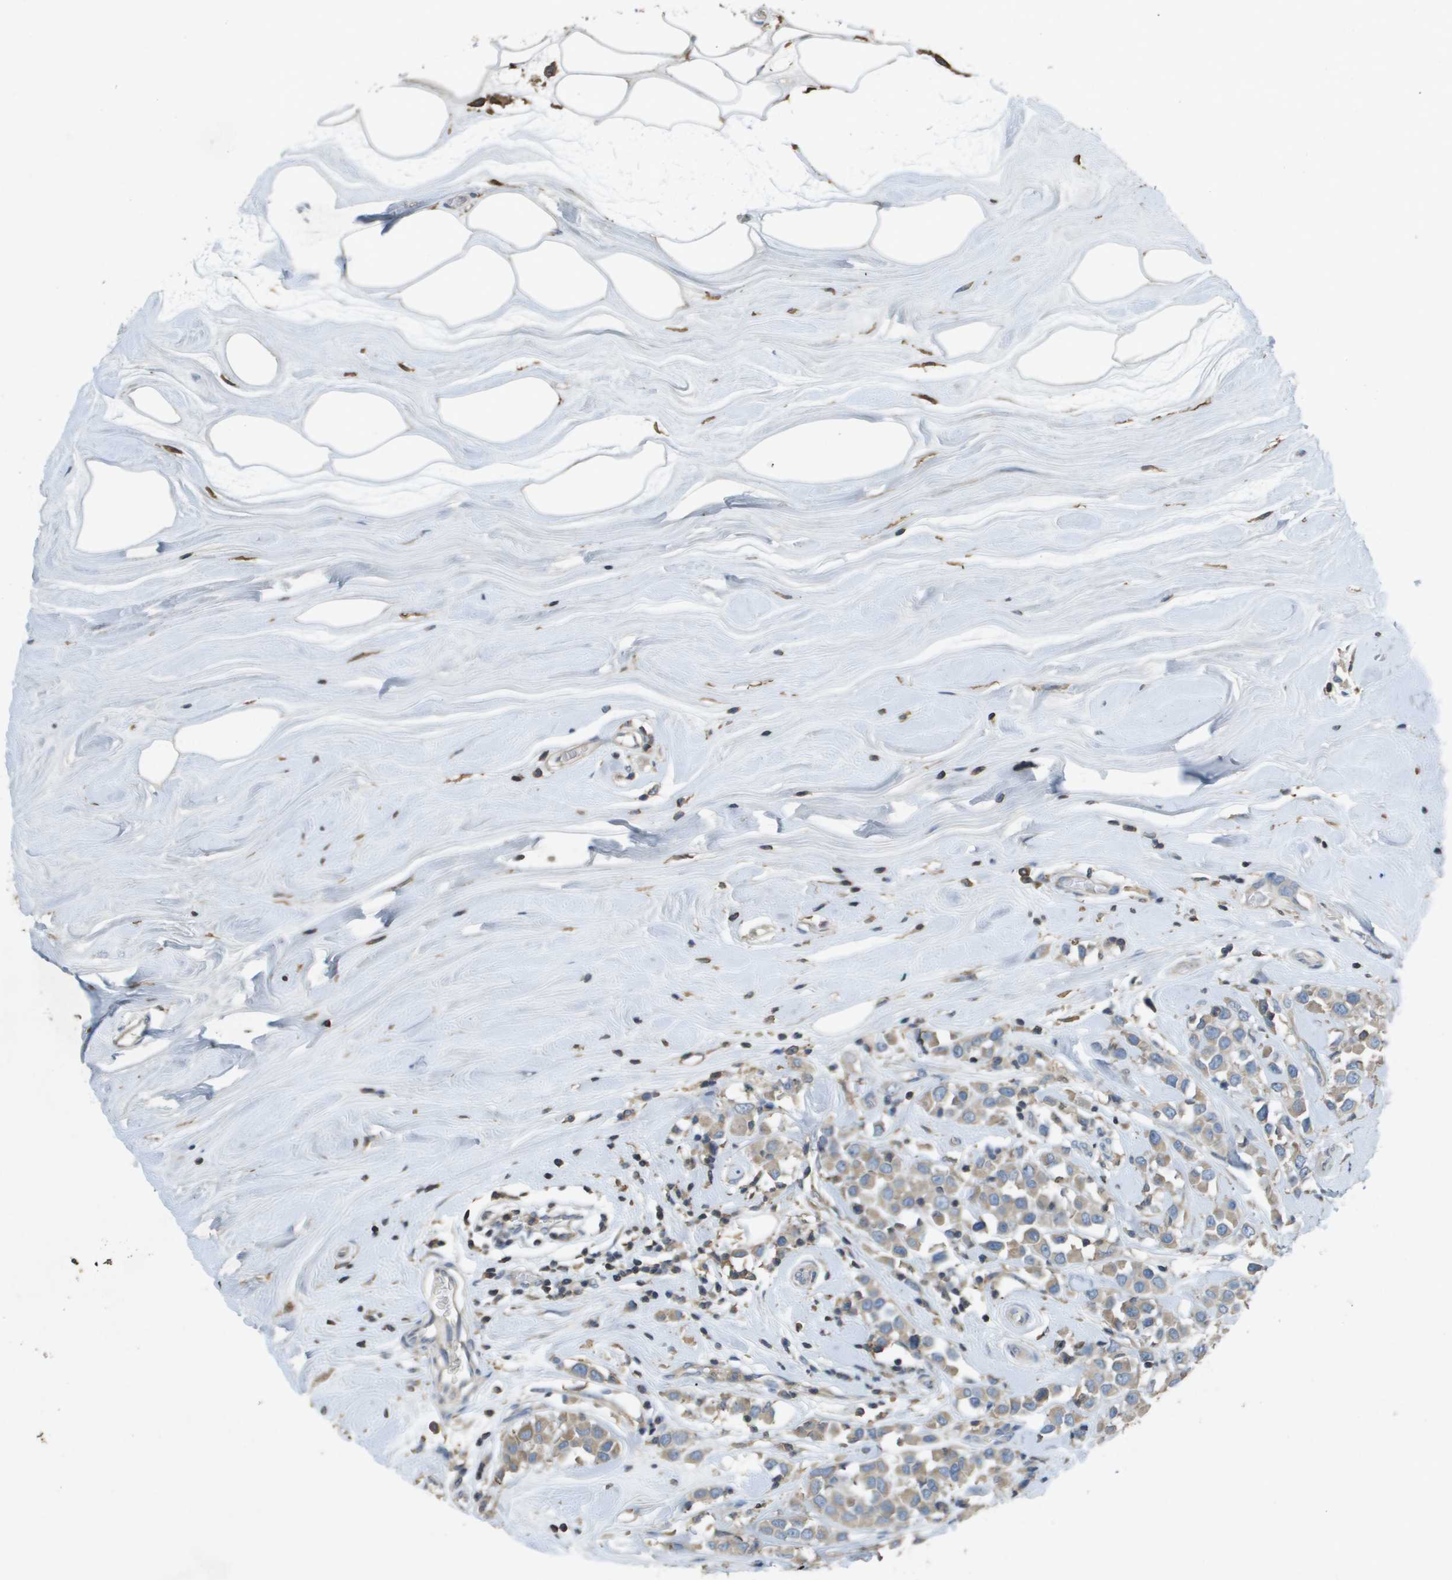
{"staining": {"intensity": "weak", "quantity": "25%-75%", "location": "cytoplasmic/membranous"}, "tissue": "breast cancer", "cell_type": "Tumor cells", "image_type": "cancer", "snomed": [{"axis": "morphology", "description": "Duct carcinoma"}, {"axis": "topography", "description": "Breast"}], "caption": "The immunohistochemical stain shows weak cytoplasmic/membranous positivity in tumor cells of breast invasive ductal carcinoma tissue.", "gene": "CLCA4", "patient": {"sex": "female", "age": 61}}